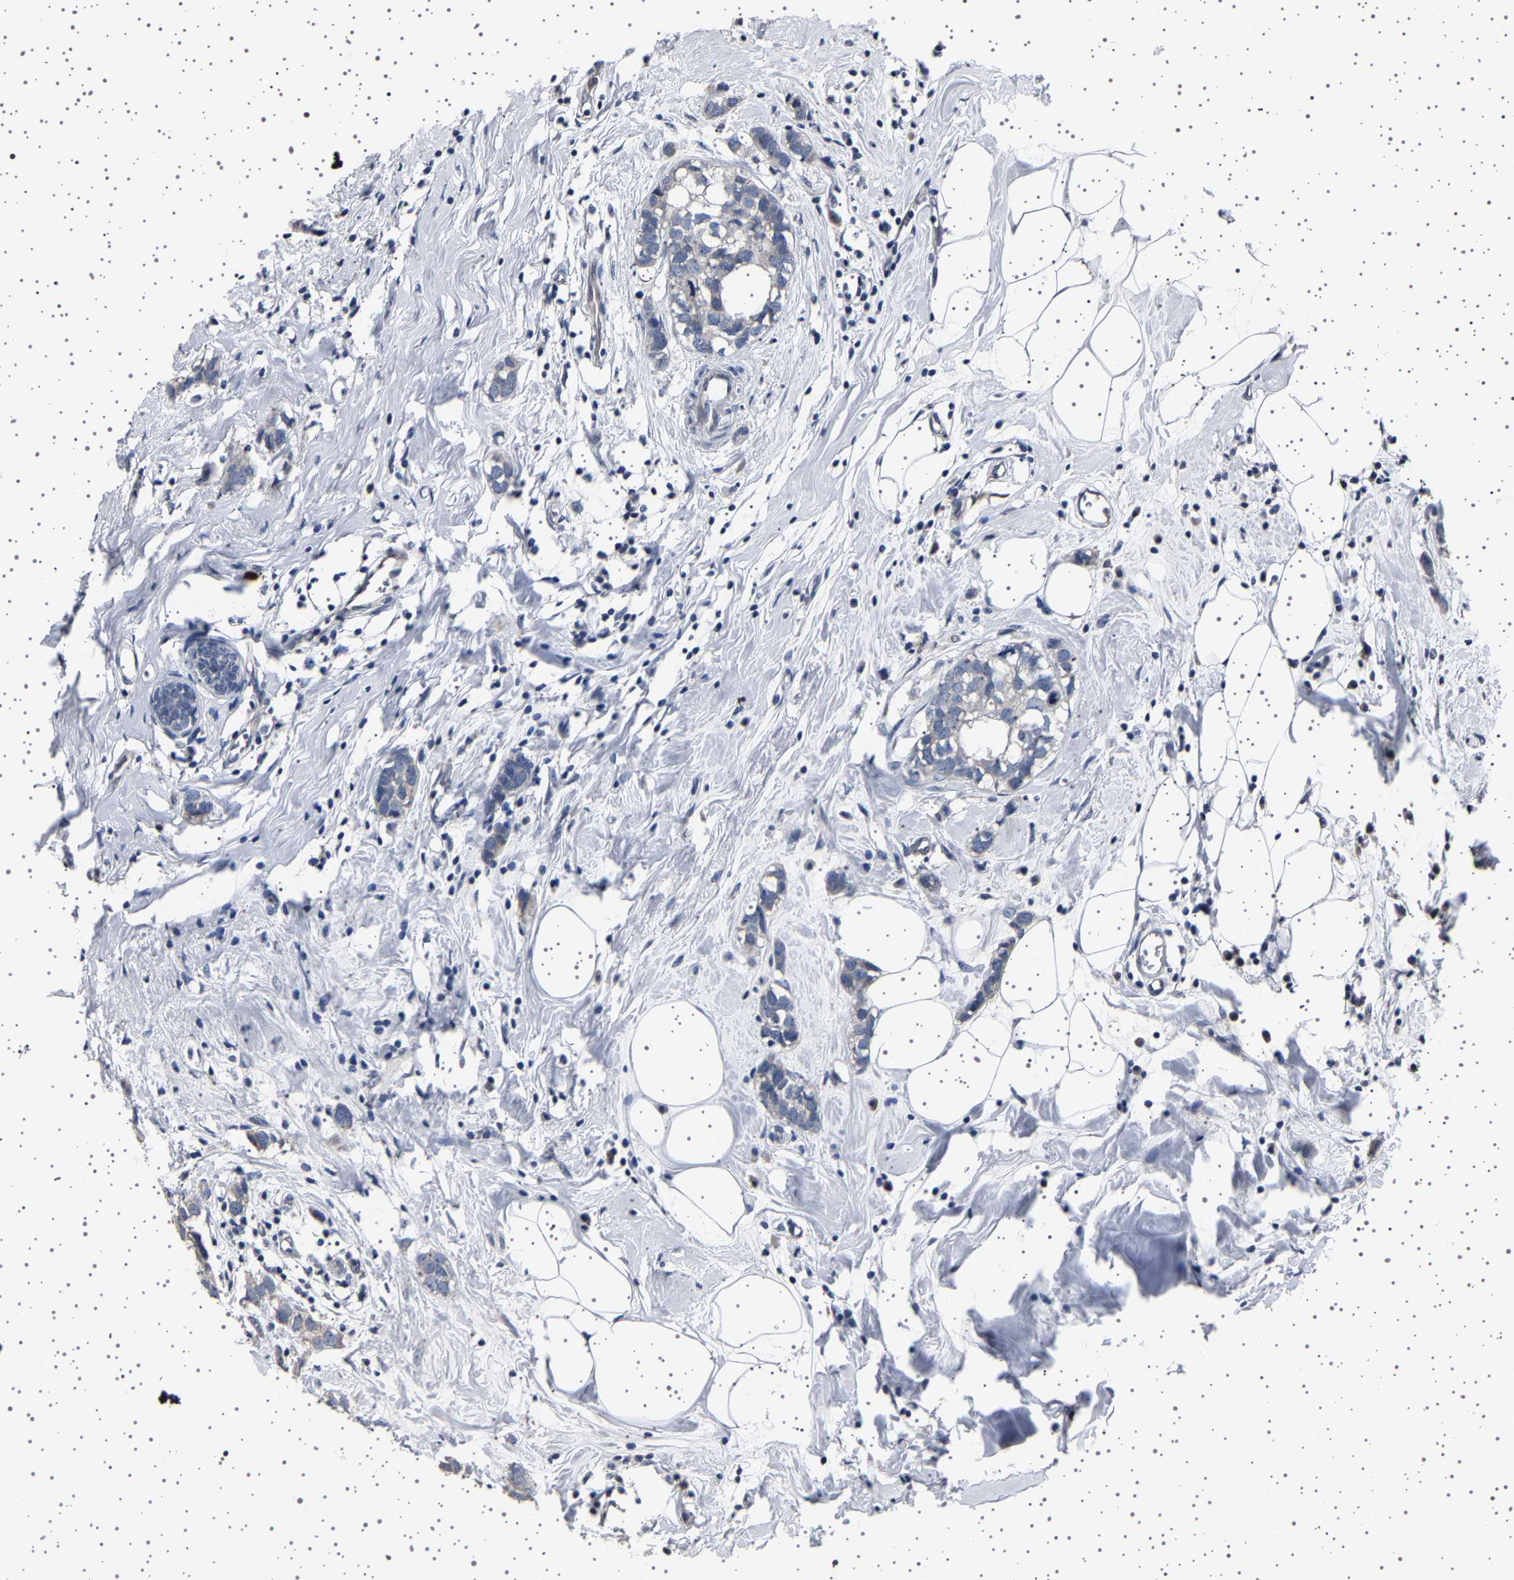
{"staining": {"intensity": "negative", "quantity": "none", "location": "none"}, "tissue": "breast cancer", "cell_type": "Tumor cells", "image_type": "cancer", "snomed": [{"axis": "morphology", "description": "Normal tissue, NOS"}, {"axis": "morphology", "description": "Duct carcinoma"}, {"axis": "topography", "description": "Breast"}], "caption": "Protein analysis of breast infiltrating ductal carcinoma exhibits no significant expression in tumor cells.", "gene": "IL10RB", "patient": {"sex": "female", "age": 50}}